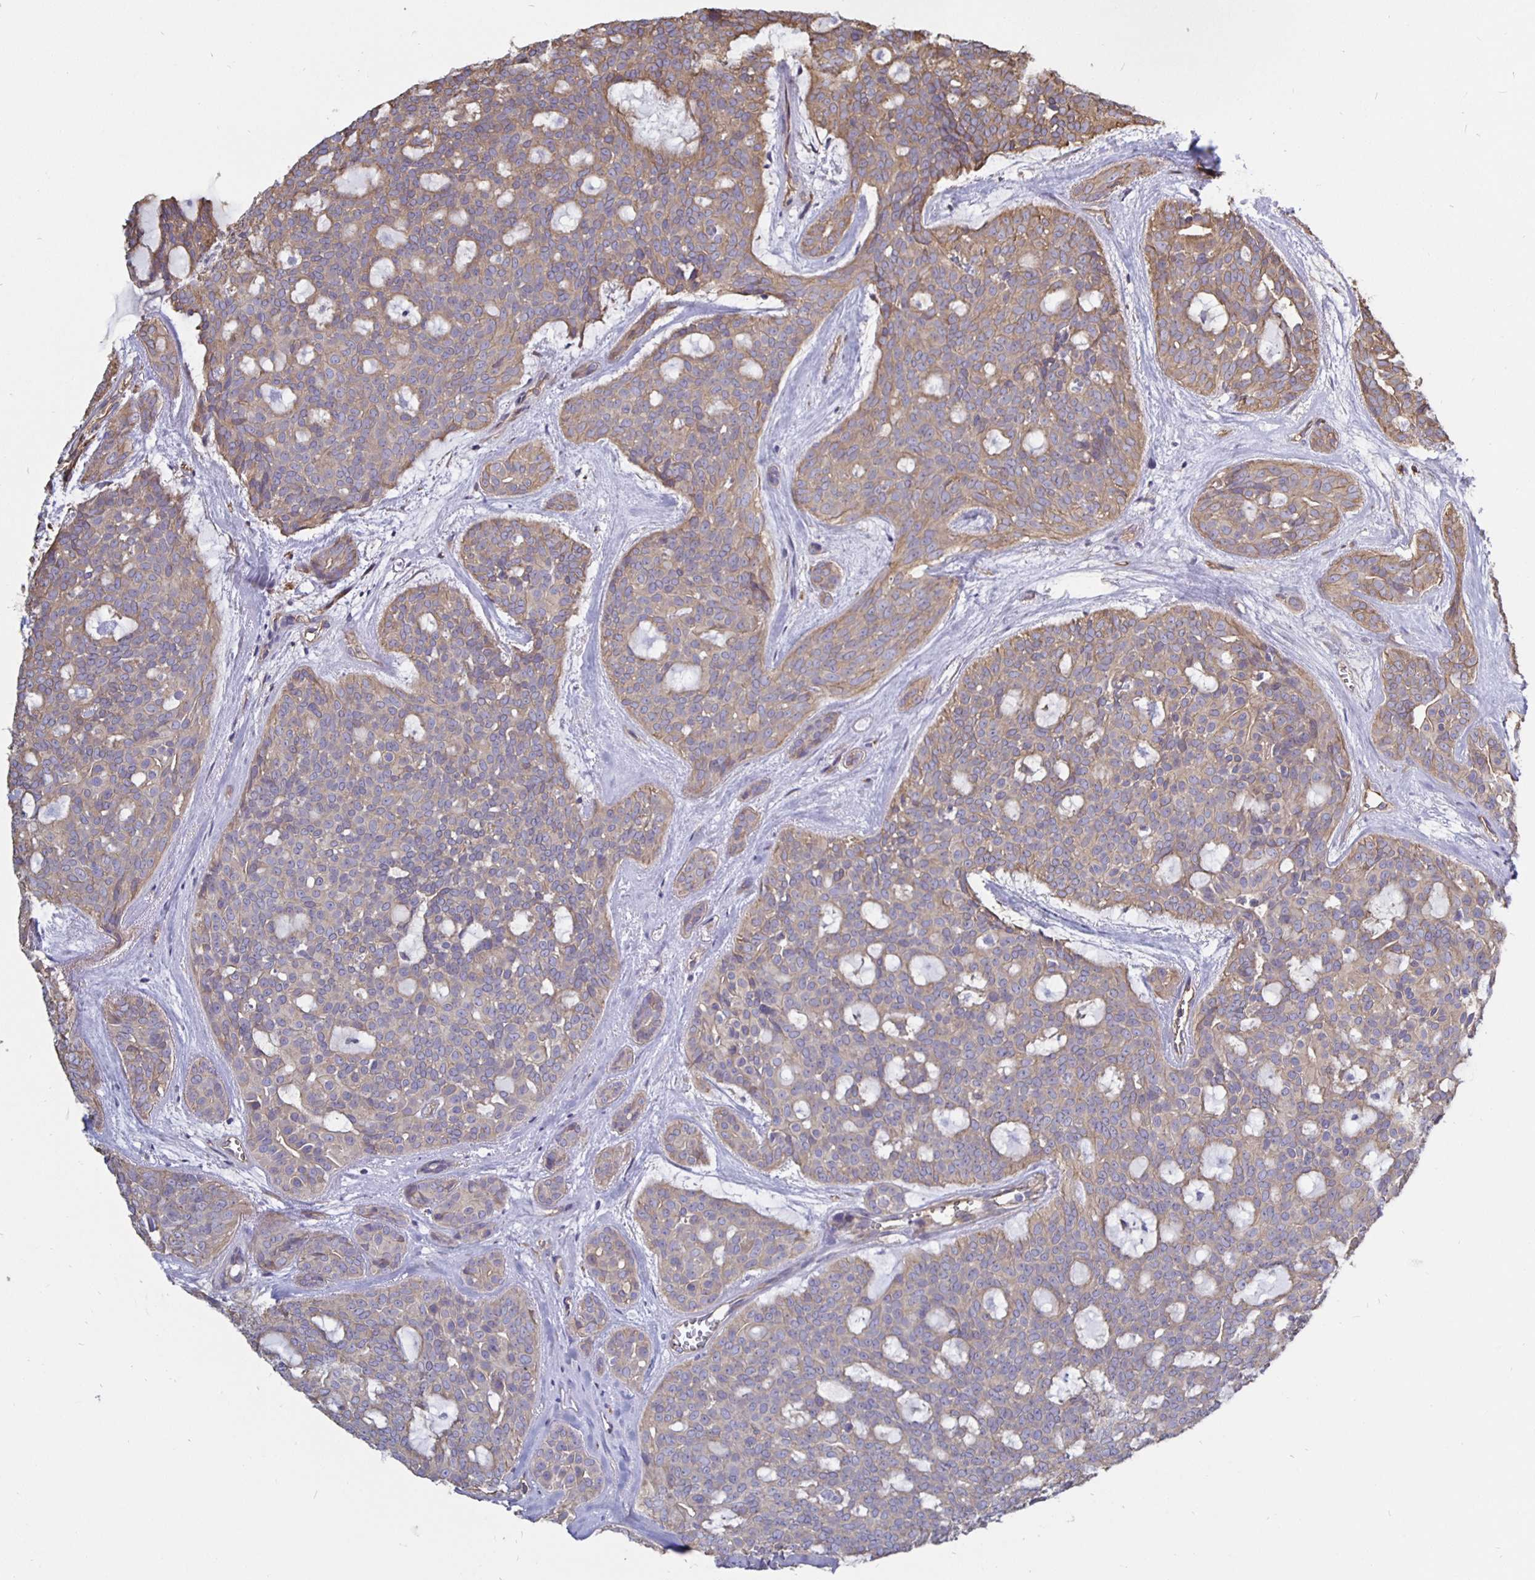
{"staining": {"intensity": "weak", "quantity": "25%-75%", "location": "cytoplasmic/membranous"}, "tissue": "head and neck cancer", "cell_type": "Tumor cells", "image_type": "cancer", "snomed": [{"axis": "morphology", "description": "Adenocarcinoma, NOS"}, {"axis": "topography", "description": "Head-Neck"}], "caption": "Head and neck adenocarcinoma was stained to show a protein in brown. There is low levels of weak cytoplasmic/membranous staining in approximately 25%-75% of tumor cells. Using DAB (brown) and hematoxylin (blue) stains, captured at high magnification using brightfield microscopy.", "gene": "ARHGEF39", "patient": {"sex": "male", "age": 66}}